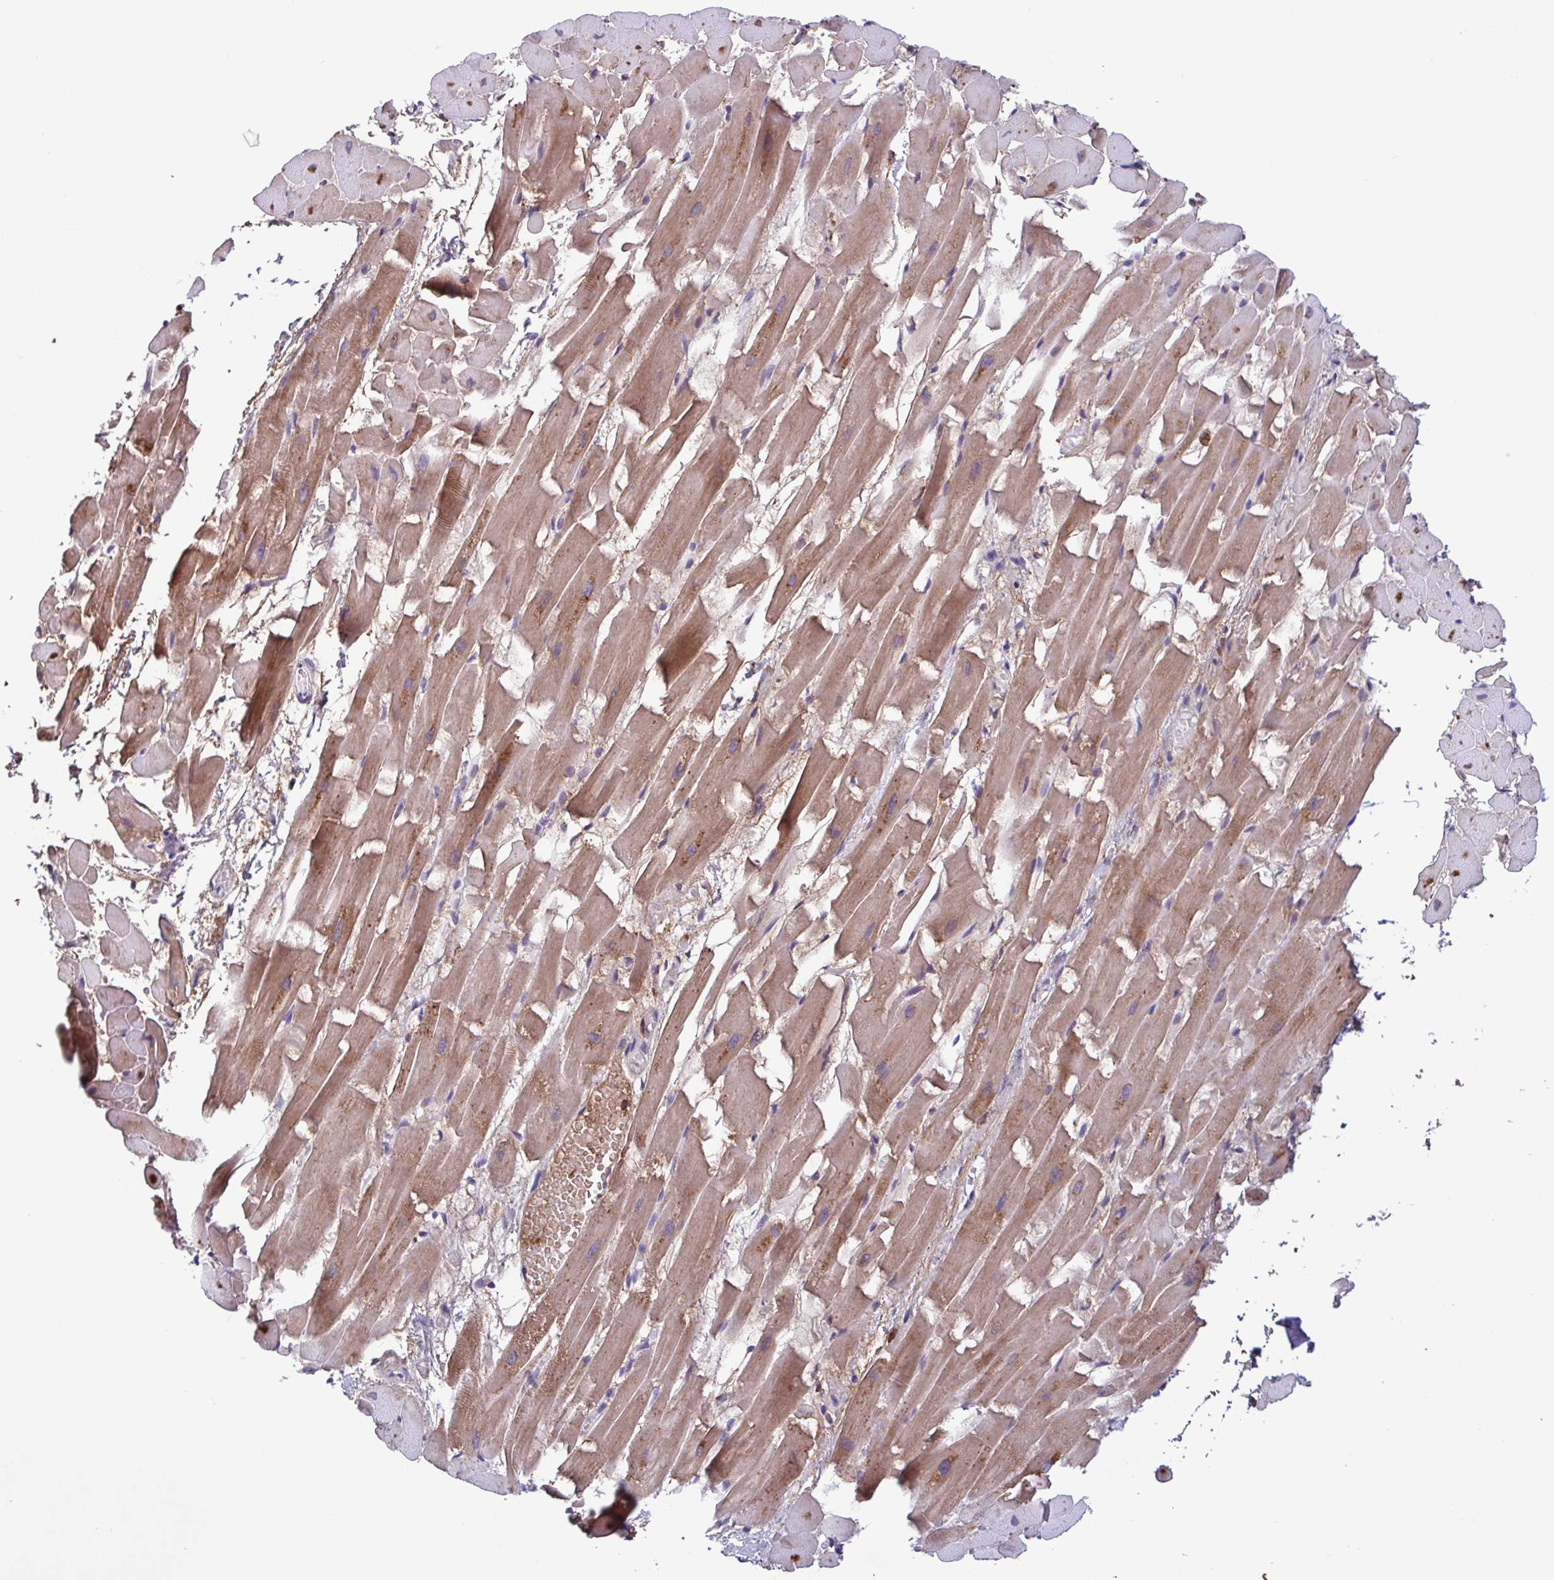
{"staining": {"intensity": "moderate", "quantity": "25%-75%", "location": "cytoplasmic/membranous"}, "tissue": "heart muscle", "cell_type": "Cardiomyocytes", "image_type": "normal", "snomed": [{"axis": "morphology", "description": "Normal tissue, NOS"}, {"axis": "topography", "description": "Heart"}], "caption": "Immunohistochemistry of normal human heart muscle demonstrates medium levels of moderate cytoplasmic/membranous positivity in approximately 25%-75% of cardiomyocytes. The protein of interest is stained brown, and the nuclei are stained in blue (DAB (3,3'-diaminobenzidine) IHC with brightfield microscopy, high magnification).", "gene": "F13B", "patient": {"sex": "male", "age": 37}}